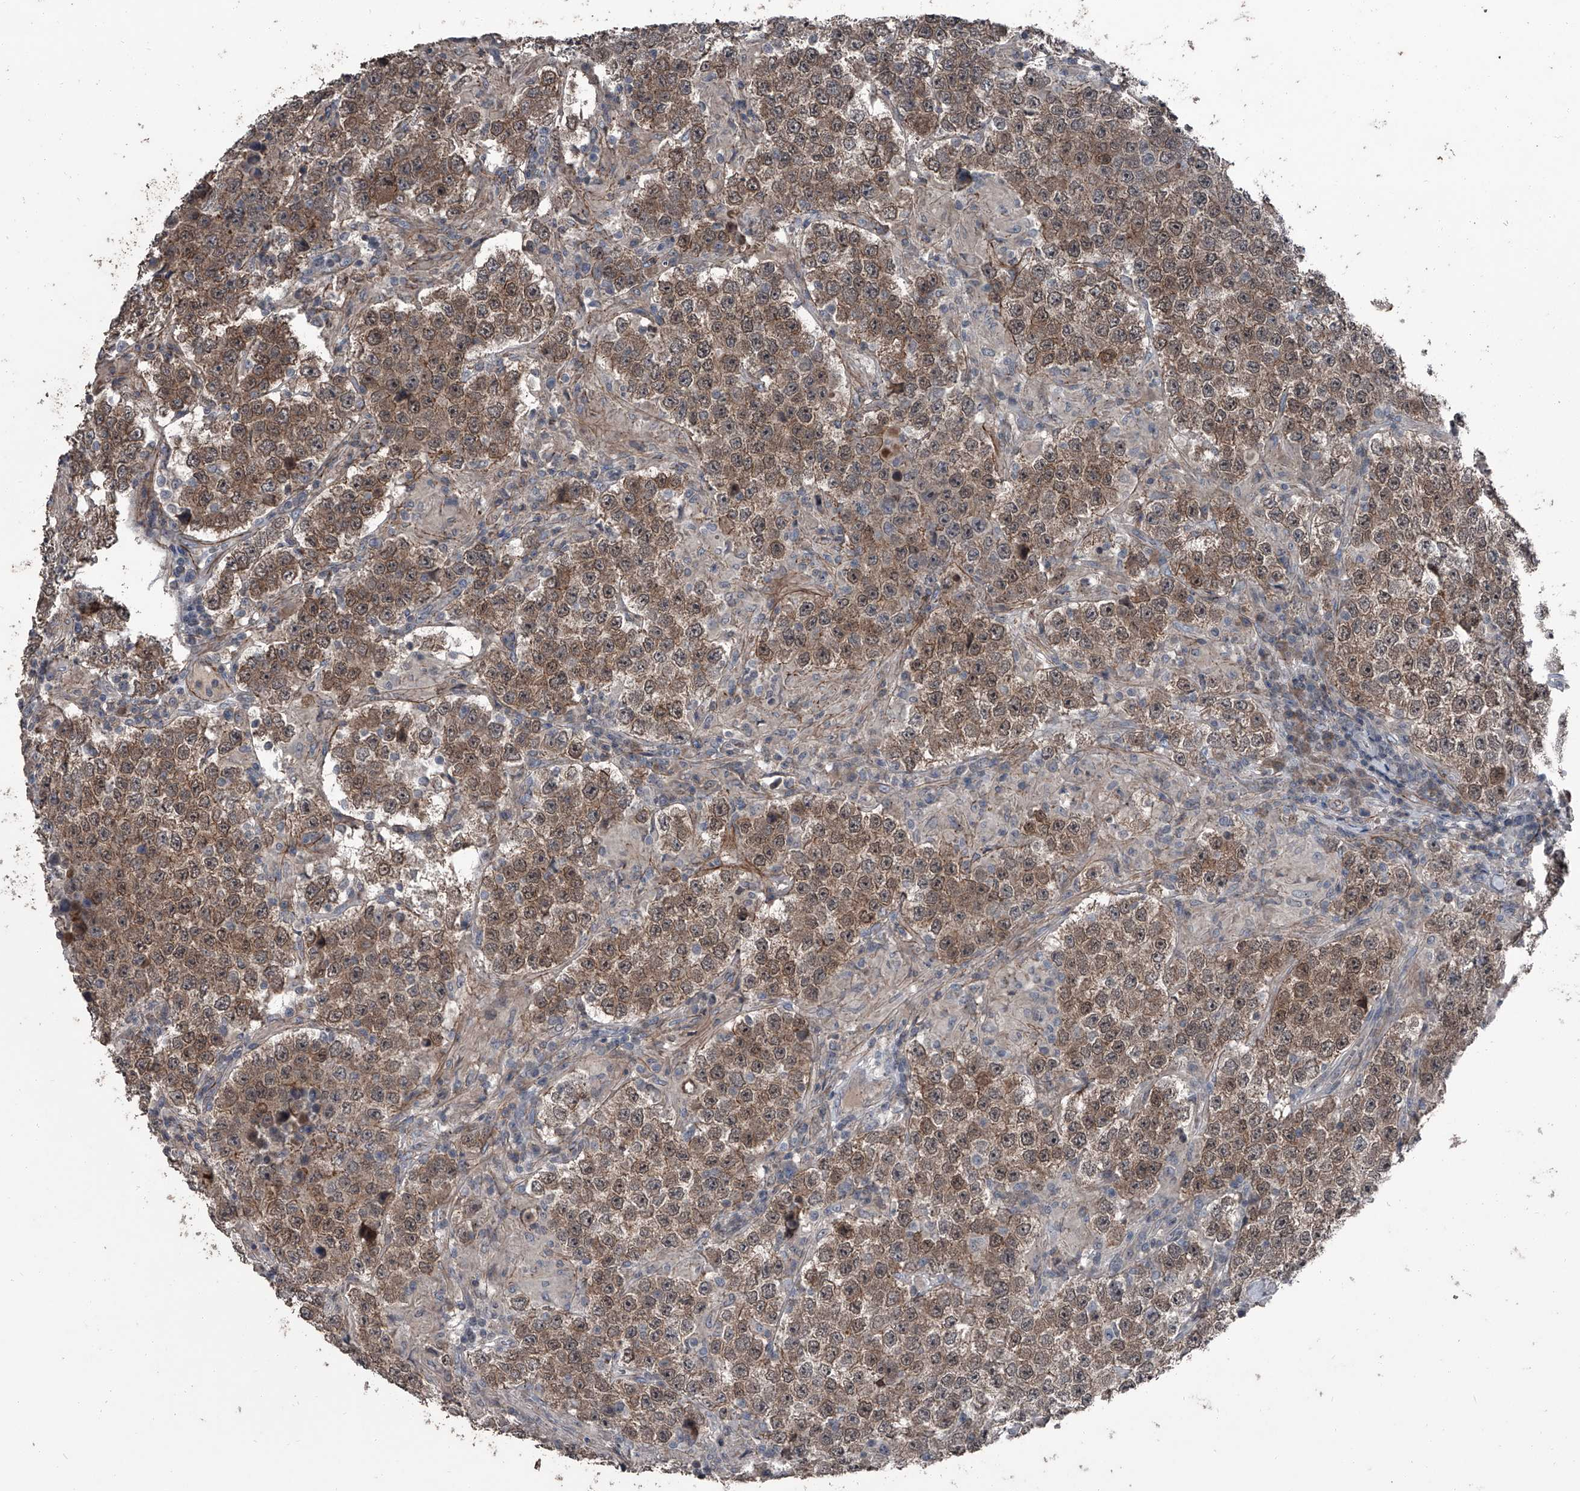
{"staining": {"intensity": "moderate", "quantity": ">75%", "location": "cytoplasmic/membranous,nuclear"}, "tissue": "testis cancer", "cell_type": "Tumor cells", "image_type": "cancer", "snomed": [{"axis": "morphology", "description": "Normal tissue, NOS"}, {"axis": "morphology", "description": "Urothelial carcinoma, High grade"}, {"axis": "morphology", "description": "Seminoma, NOS"}, {"axis": "morphology", "description": "Carcinoma, Embryonal, NOS"}, {"axis": "topography", "description": "Urinary bladder"}, {"axis": "topography", "description": "Testis"}], "caption": "Protein analysis of testis cancer tissue reveals moderate cytoplasmic/membranous and nuclear expression in approximately >75% of tumor cells.", "gene": "OARD1", "patient": {"sex": "male", "age": 41}}